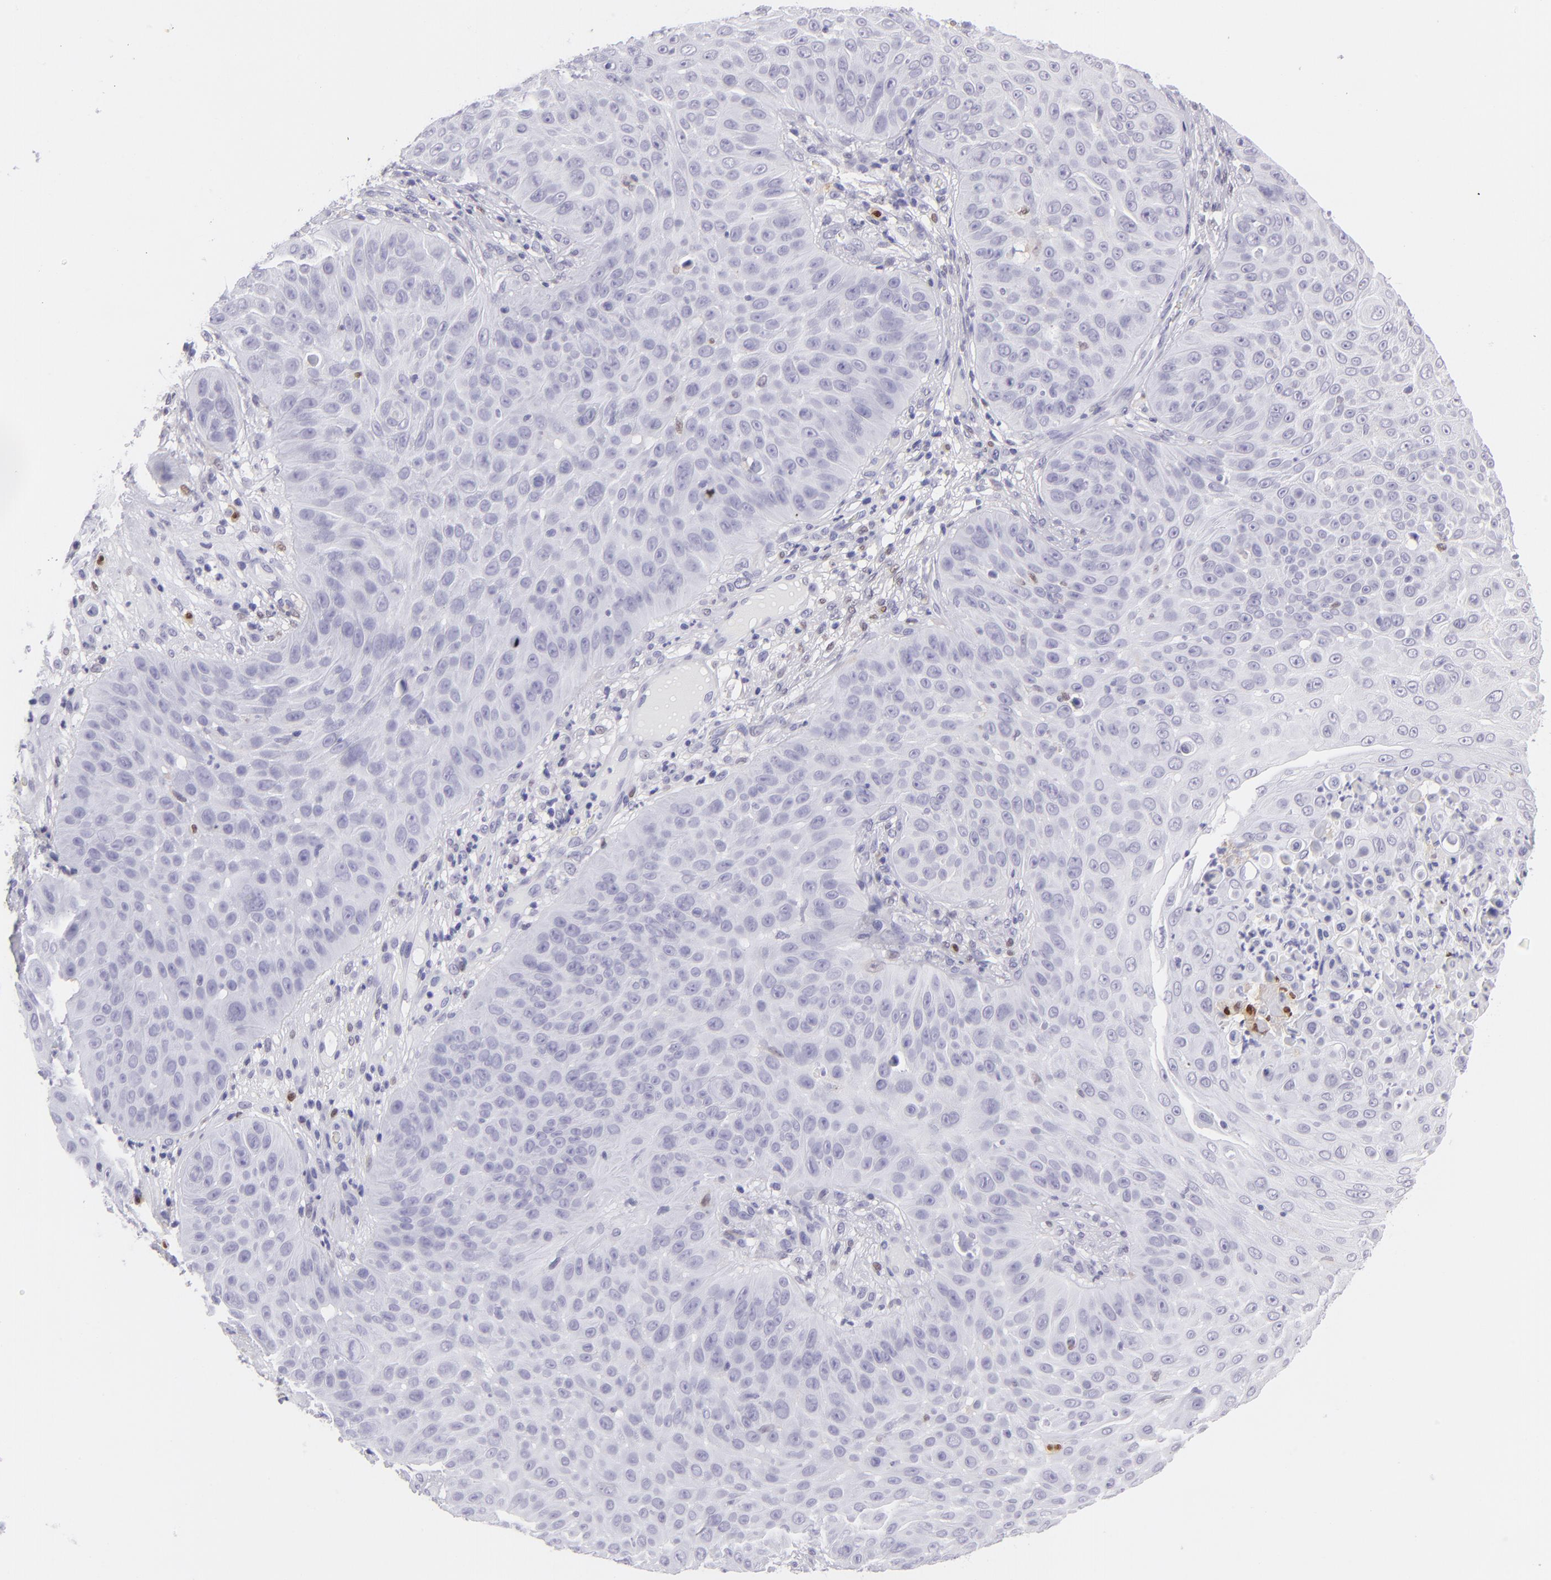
{"staining": {"intensity": "negative", "quantity": "none", "location": "none"}, "tissue": "skin cancer", "cell_type": "Tumor cells", "image_type": "cancer", "snomed": [{"axis": "morphology", "description": "Squamous cell carcinoma, NOS"}, {"axis": "topography", "description": "Skin"}], "caption": "Skin cancer (squamous cell carcinoma) was stained to show a protein in brown. There is no significant expression in tumor cells. (Brightfield microscopy of DAB IHC at high magnification).", "gene": "MITF", "patient": {"sex": "male", "age": 82}}